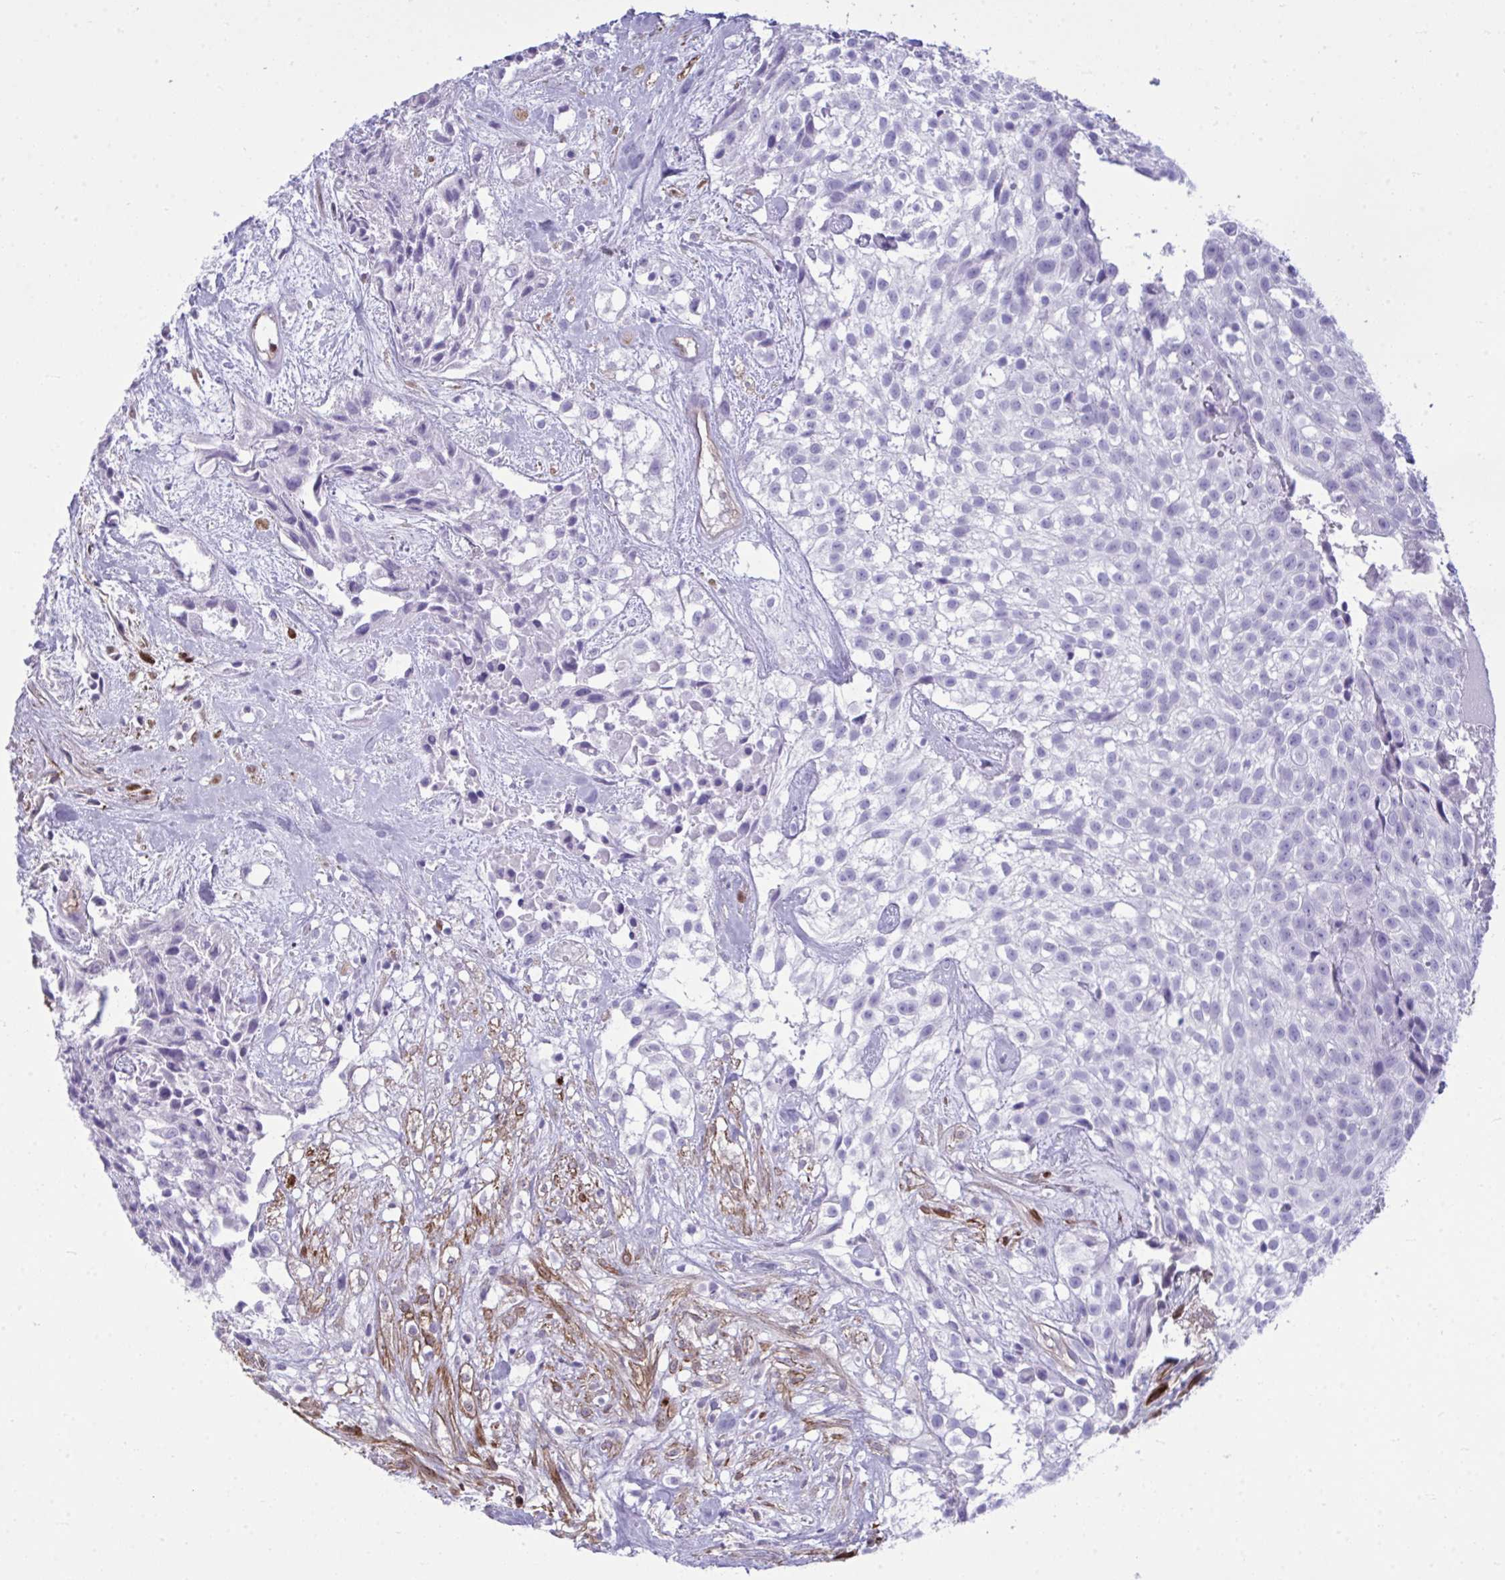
{"staining": {"intensity": "negative", "quantity": "none", "location": "none"}, "tissue": "urothelial cancer", "cell_type": "Tumor cells", "image_type": "cancer", "snomed": [{"axis": "morphology", "description": "Urothelial carcinoma, High grade"}, {"axis": "topography", "description": "Urinary bladder"}], "caption": "Urothelial carcinoma (high-grade) stained for a protein using immunohistochemistry shows no expression tumor cells.", "gene": "LIMS2", "patient": {"sex": "male", "age": 56}}